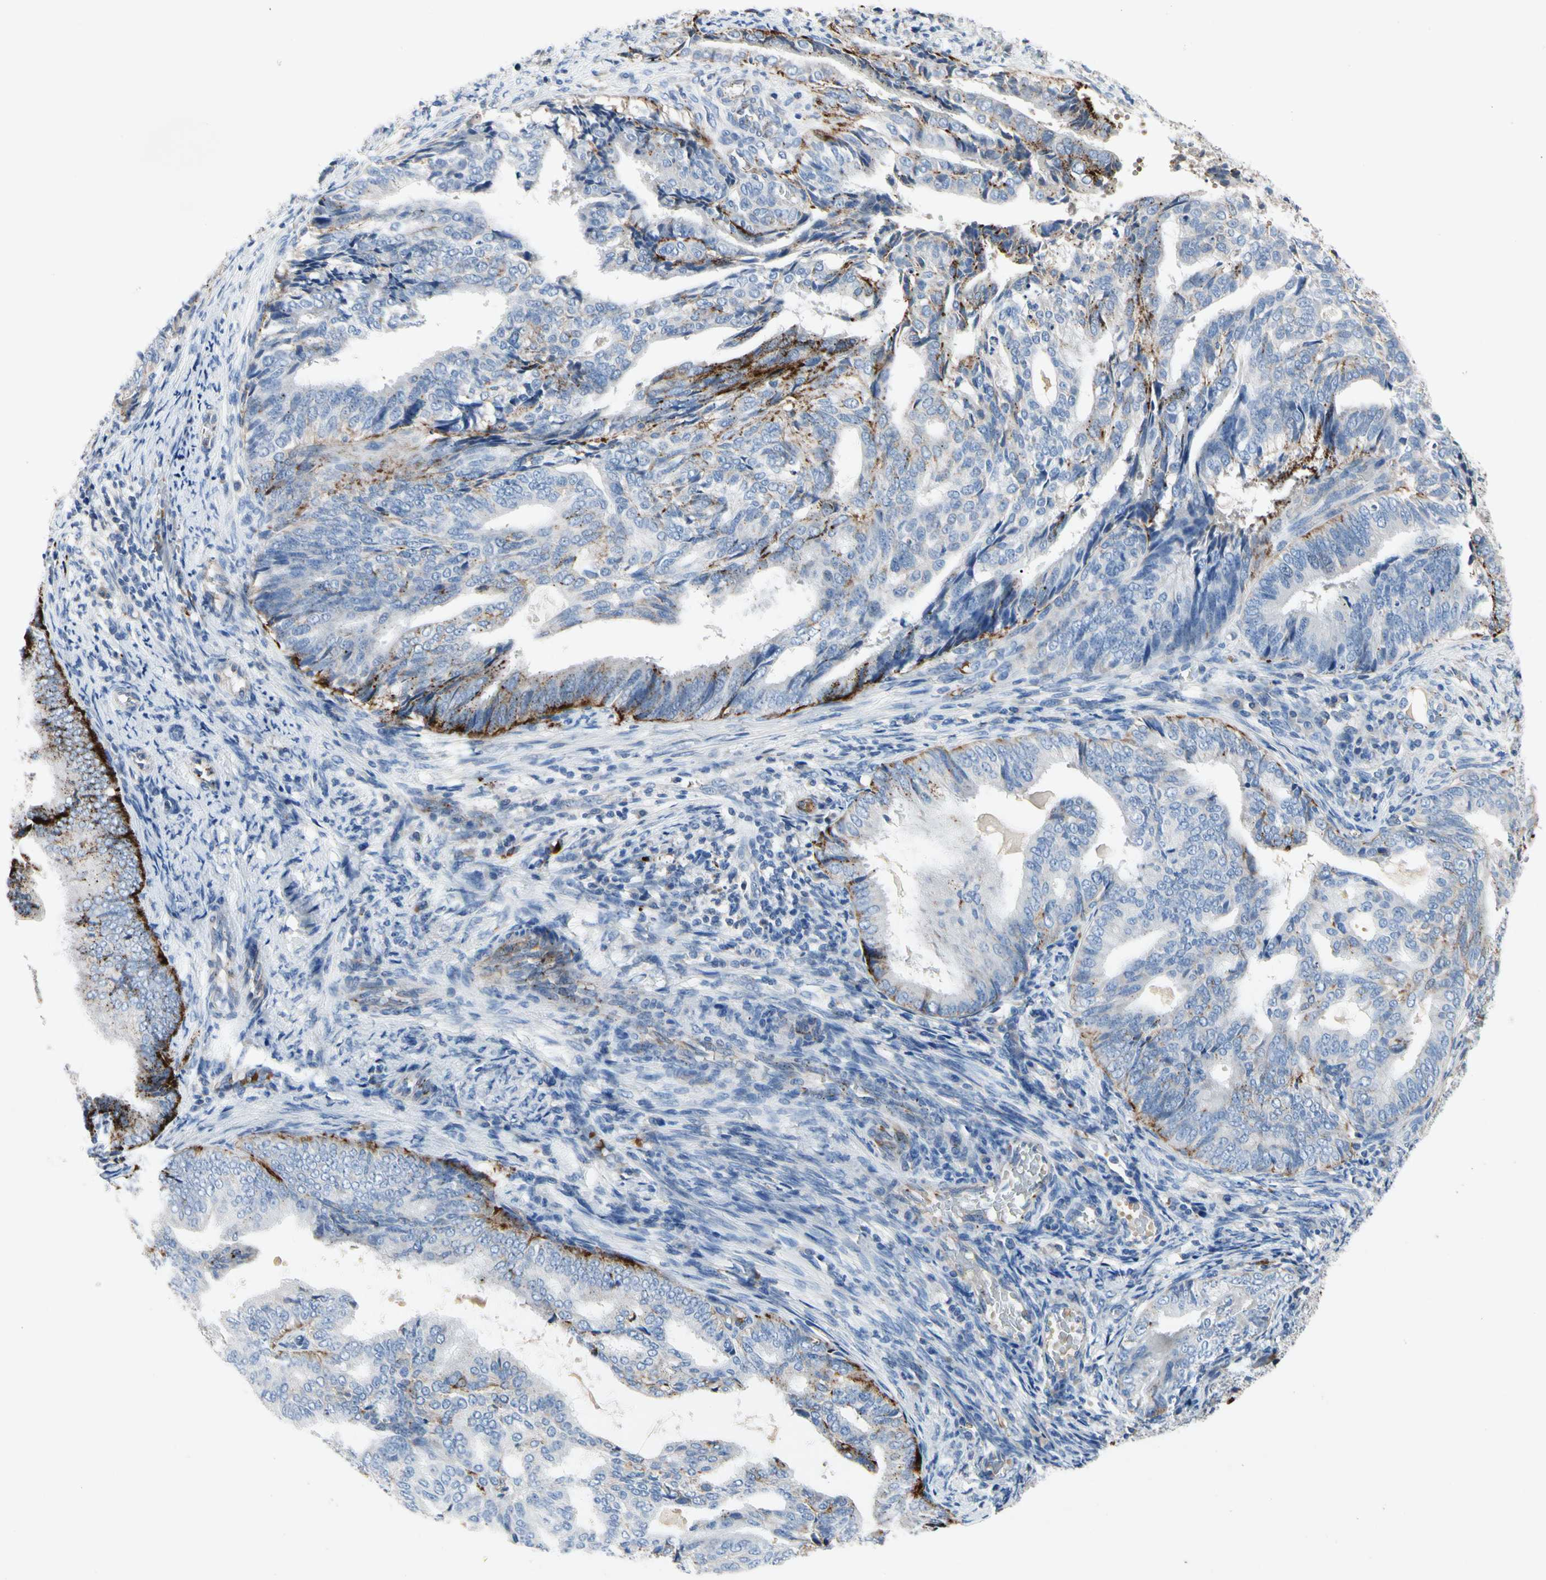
{"staining": {"intensity": "moderate", "quantity": "<25%", "location": "cytoplasmic/membranous"}, "tissue": "endometrial cancer", "cell_type": "Tumor cells", "image_type": "cancer", "snomed": [{"axis": "morphology", "description": "Adenocarcinoma, NOS"}, {"axis": "topography", "description": "Endometrium"}], "caption": "Moderate cytoplasmic/membranous staining is present in about <25% of tumor cells in endometrial adenocarcinoma. (brown staining indicates protein expression, while blue staining denotes nuclei).", "gene": "RETSAT", "patient": {"sex": "female", "age": 58}}